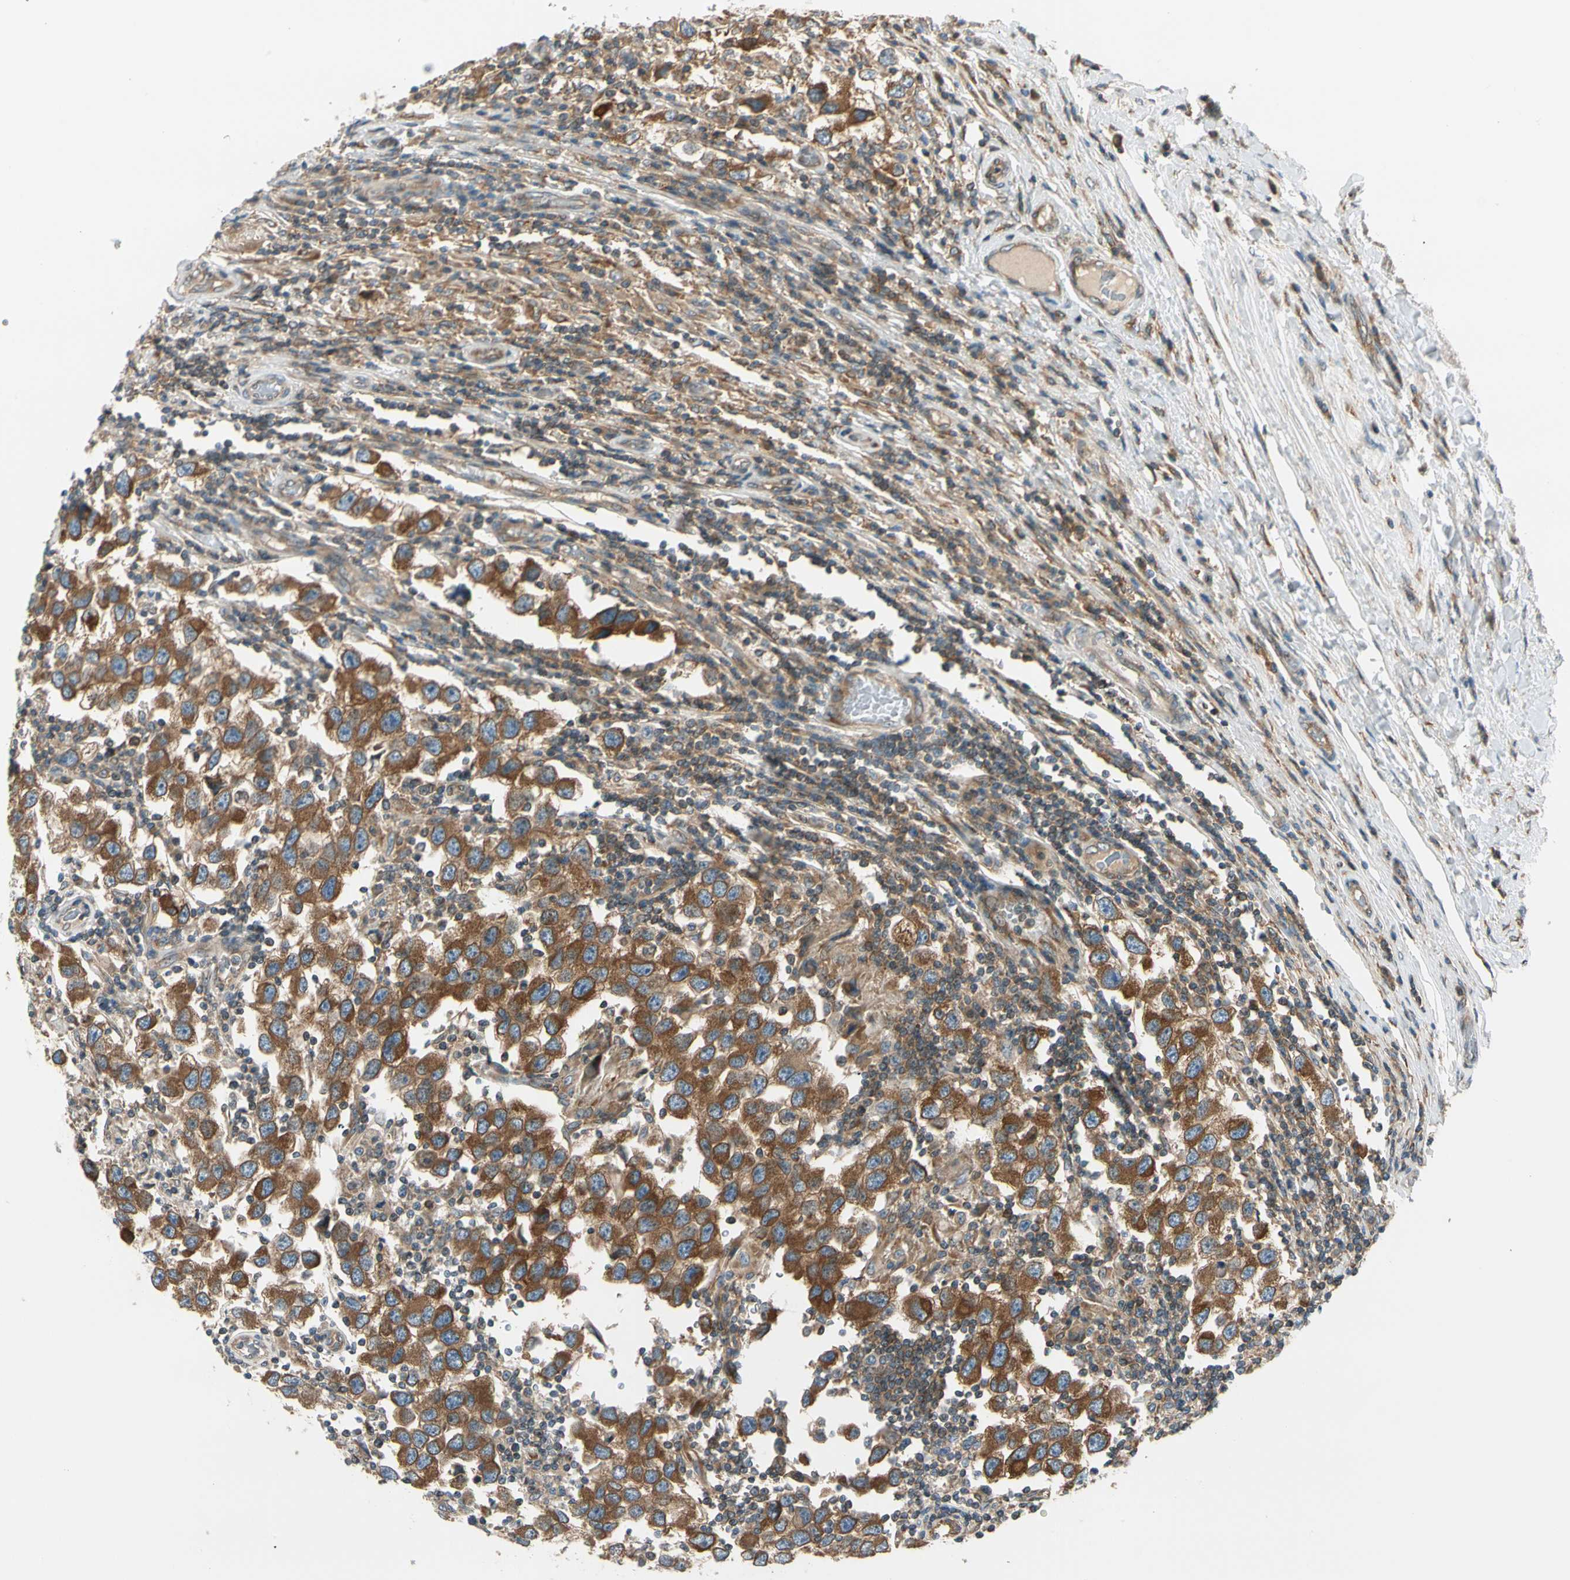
{"staining": {"intensity": "strong", "quantity": ">75%", "location": "cytoplasmic/membranous"}, "tissue": "testis cancer", "cell_type": "Tumor cells", "image_type": "cancer", "snomed": [{"axis": "morphology", "description": "Carcinoma, Embryonal, NOS"}, {"axis": "topography", "description": "Testis"}], "caption": "Immunohistochemistry (IHC) (DAB (3,3'-diaminobenzidine)) staining of human embryonal carcinoma (testis) reveals strong cytoplasmic/membranous protein expression in approximately >75% of tumor cells. The protein of interest is shown in brown color, while the nuclei are stained blue.", "gene": "TRIO", "patient": {"sex": "male", "age": 21}}